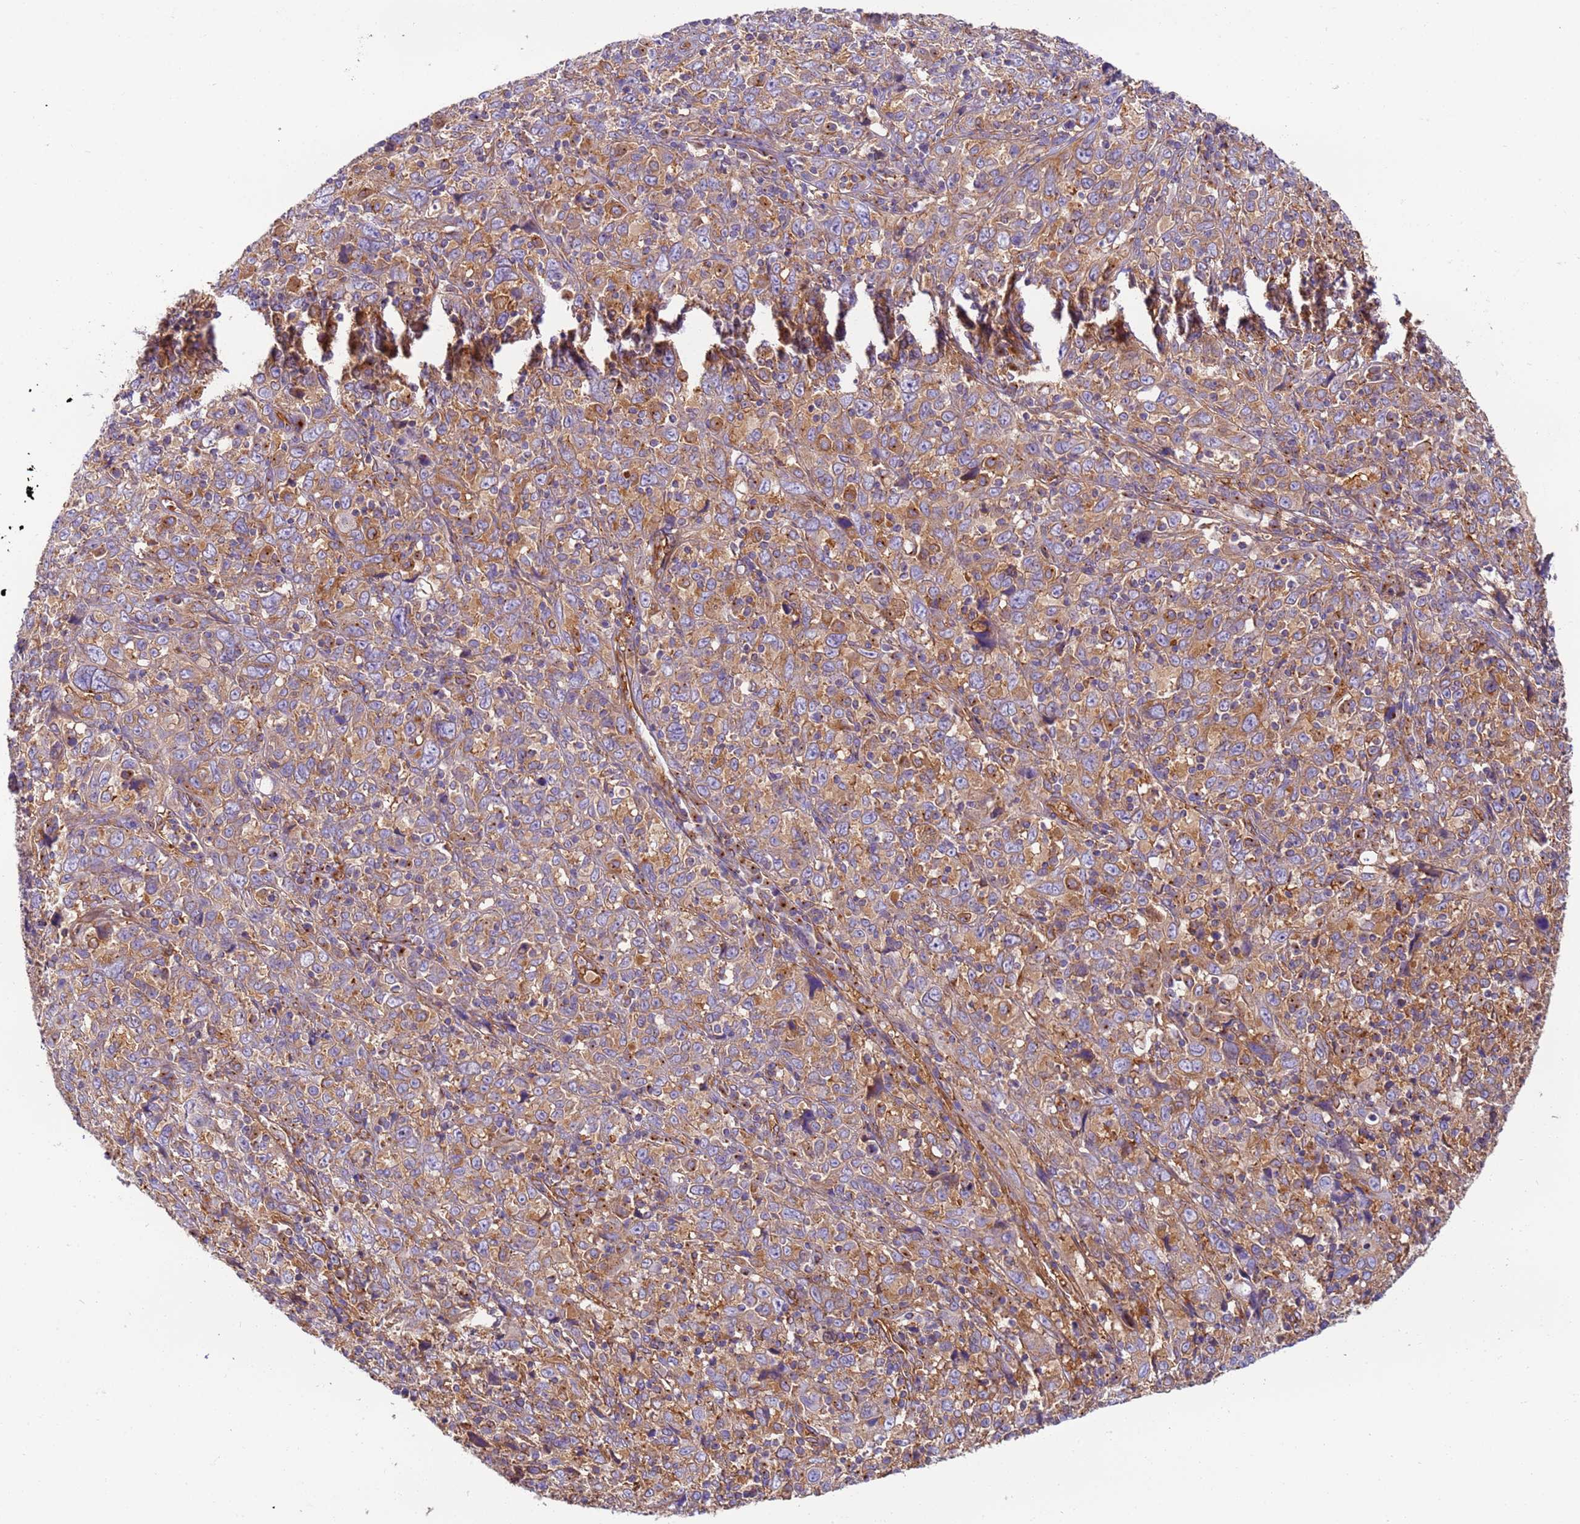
{"staining": {"intensity": "moderate", "quantity": ">75%", "location": "cytoplasmic/membranous"}, "tissue": "cervical cancer", "cell_type": "Tumor cells", "image_type": "cancer", "snomed": [{"axis": "morphology", "description": "Squamous cell carcinoma, NOS"}, {"axis": "topography", "description": "Cervix"}], "caption": "Squamous cell carcinoma (cervical) stained for a protein (brown) exhibits moderate cytoplasmic/membranous positive expression in approximately >75% of tumor cells.", "gene": "DYNC1I2", "patient": {"sex": "female", "age": 46}}